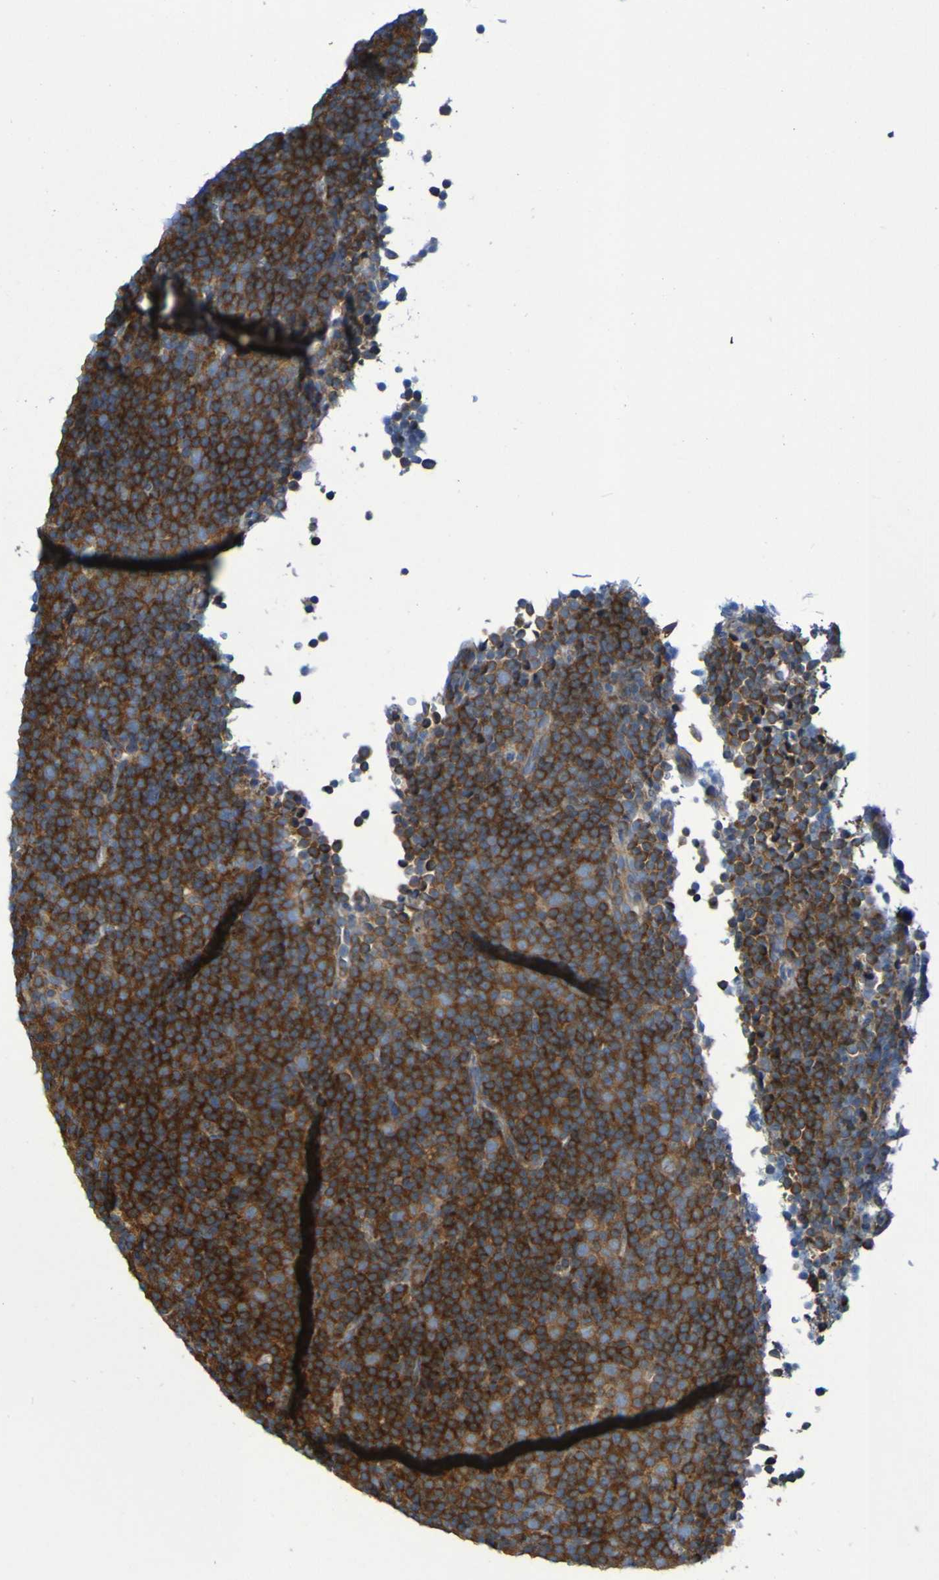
{"staining": {"intensity": "strong", "quantity": ">75%", "location": "cytoplasmic/membranous"}, "tissue": "lymphoma", "cell_type": "Tumor cells", "image_type": "cancer", "snomed": [{"axis": "morphology", "description": "Malignant lymphoma, non-Hodgkin's type, Low grade"}, {"axis": "topography", "description": "Lymph node"}], "caption": "Protein staining of low-grade malignant lymphoma, non-Hodgkin's type tissue reveals strong cytoplasmic/membranous staining in approximately >75% of tumor cells.", "gene": "FKBP3", "patient": {"sex": "female", "age": 67}}